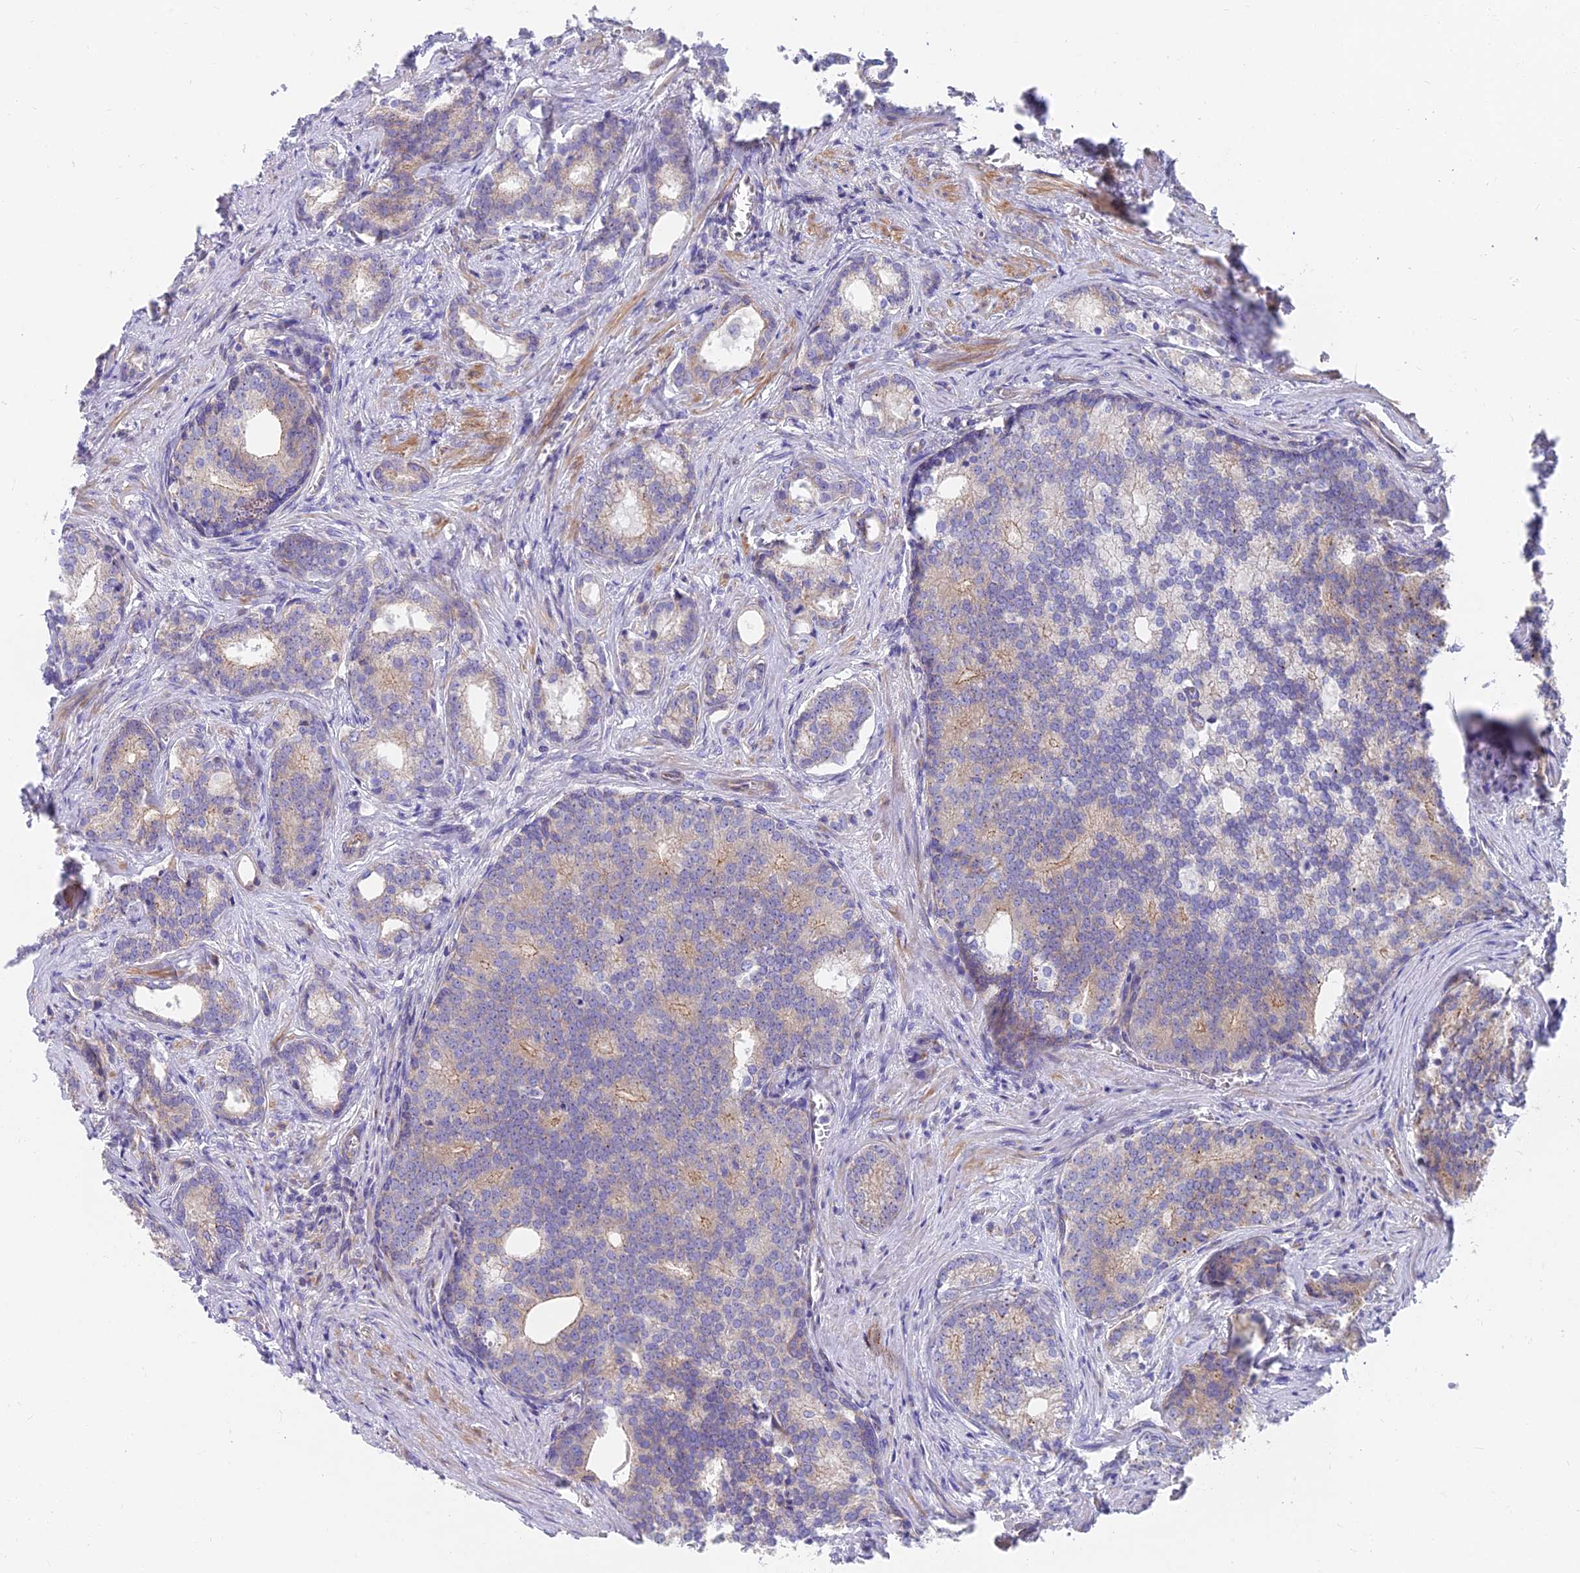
{"staining": {"intensity": "moderate", "quantity": "25%-75%", "location": "cytoplasmic/membranous"}, "tissue": "prostate cancer", "cell_type": "Tumor cells", "image_type": "cancer", "snomed": [{"axis": "morphology", "description": "Adenocarcinoma, Low grade"}, {"axis": "topography", "description": "Prostate"}], "caption": "A micrograph of human prostate cancer (adenocarcinoma (low-grade)) stained for a protein shows moderate cytoplasmic/membranous brown staining in tumor cells.", "gene": "MVB12A", "patient": {"sex": "male", "age": 71}}